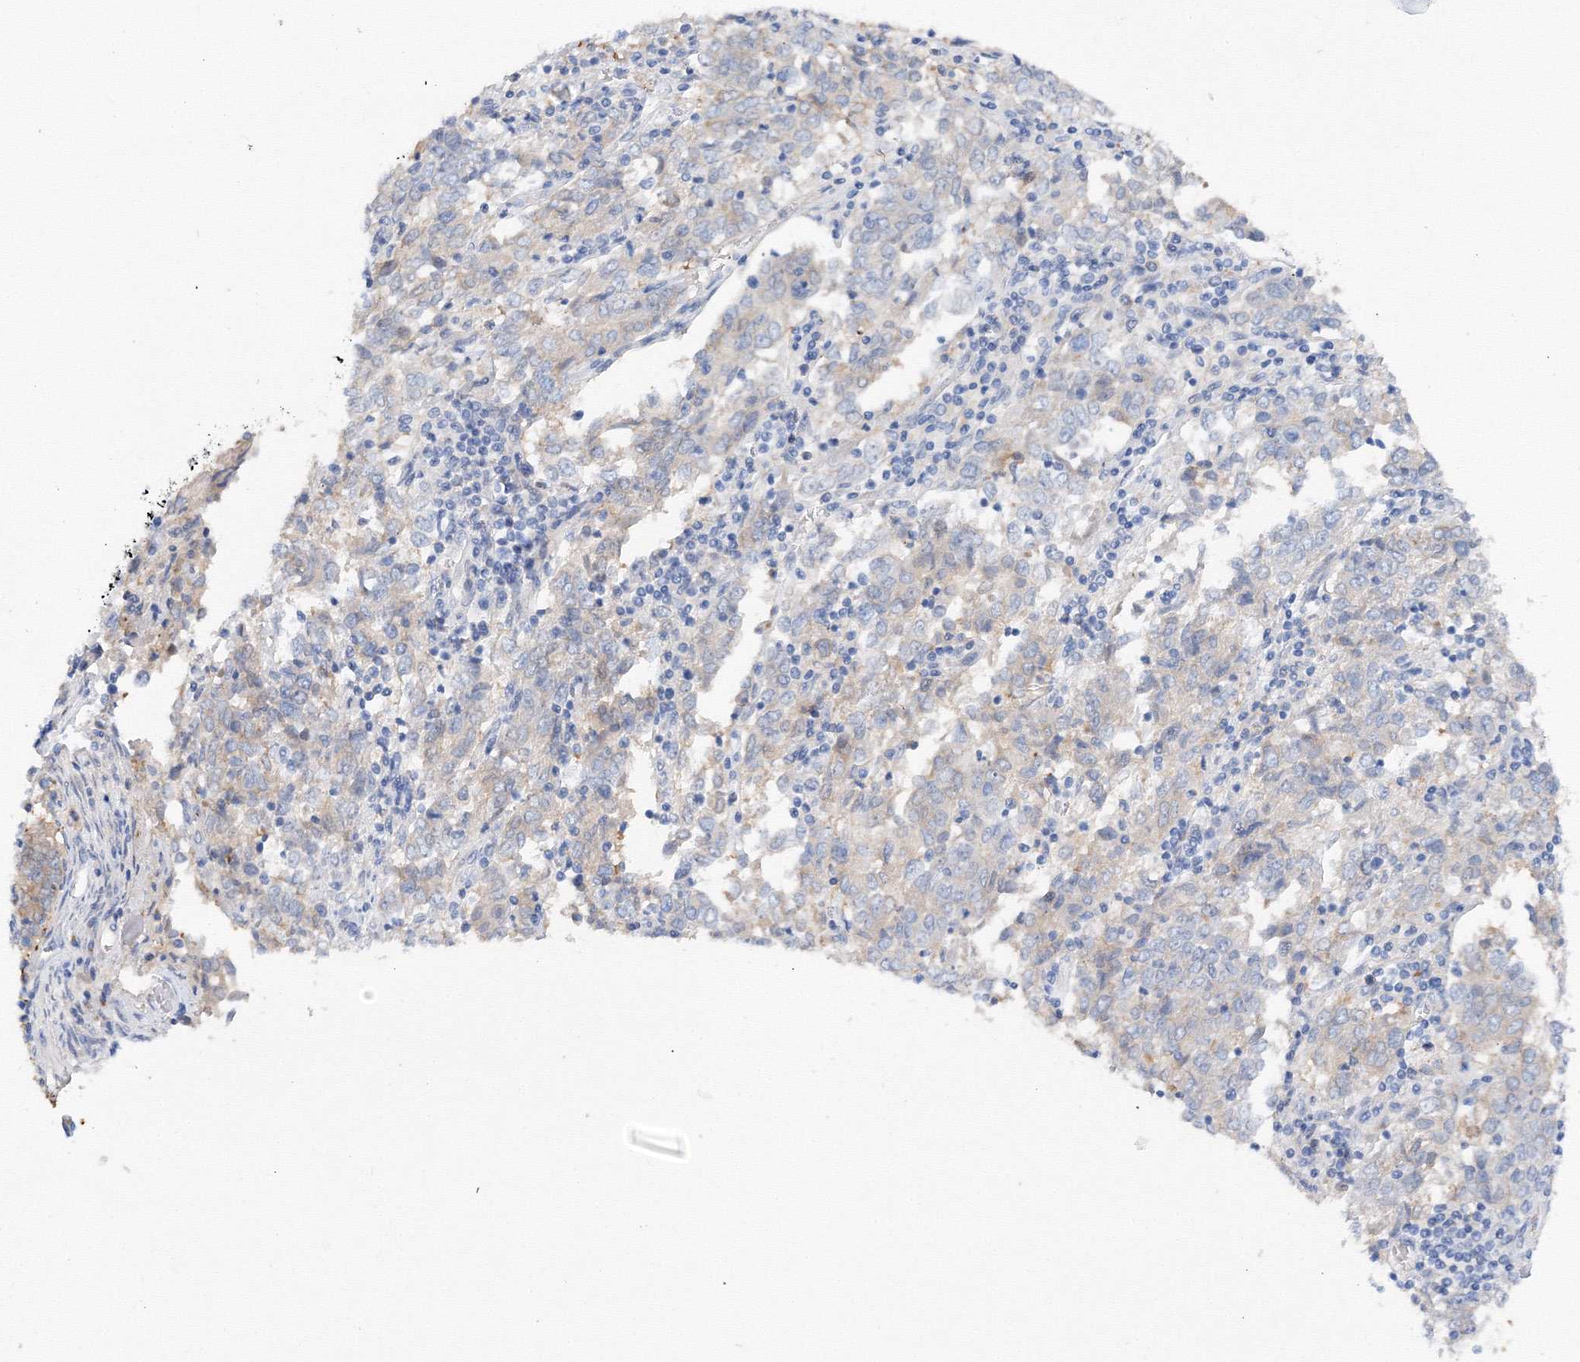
{"staining": {"intensity": "negative", "quantity": "none", "location": "none"}, "tissue": "endometrial cancer", "cell_type": "Tumor cells", "image_type": "cancer", "snomed": [{"axis": "morphology", "description": "Adenocarcinoma, NOS"}, {"axis": "topography", "description": "Endometrium"}], "caption": "High magnification brightfield microscopy of endometrial cancer stained with DAB (brown) and counterstained with hematoxylin (blue): tumor cells show no significant expression.", "gene": "TAMM41", "patient": {"sex": "female", "age": 80}}